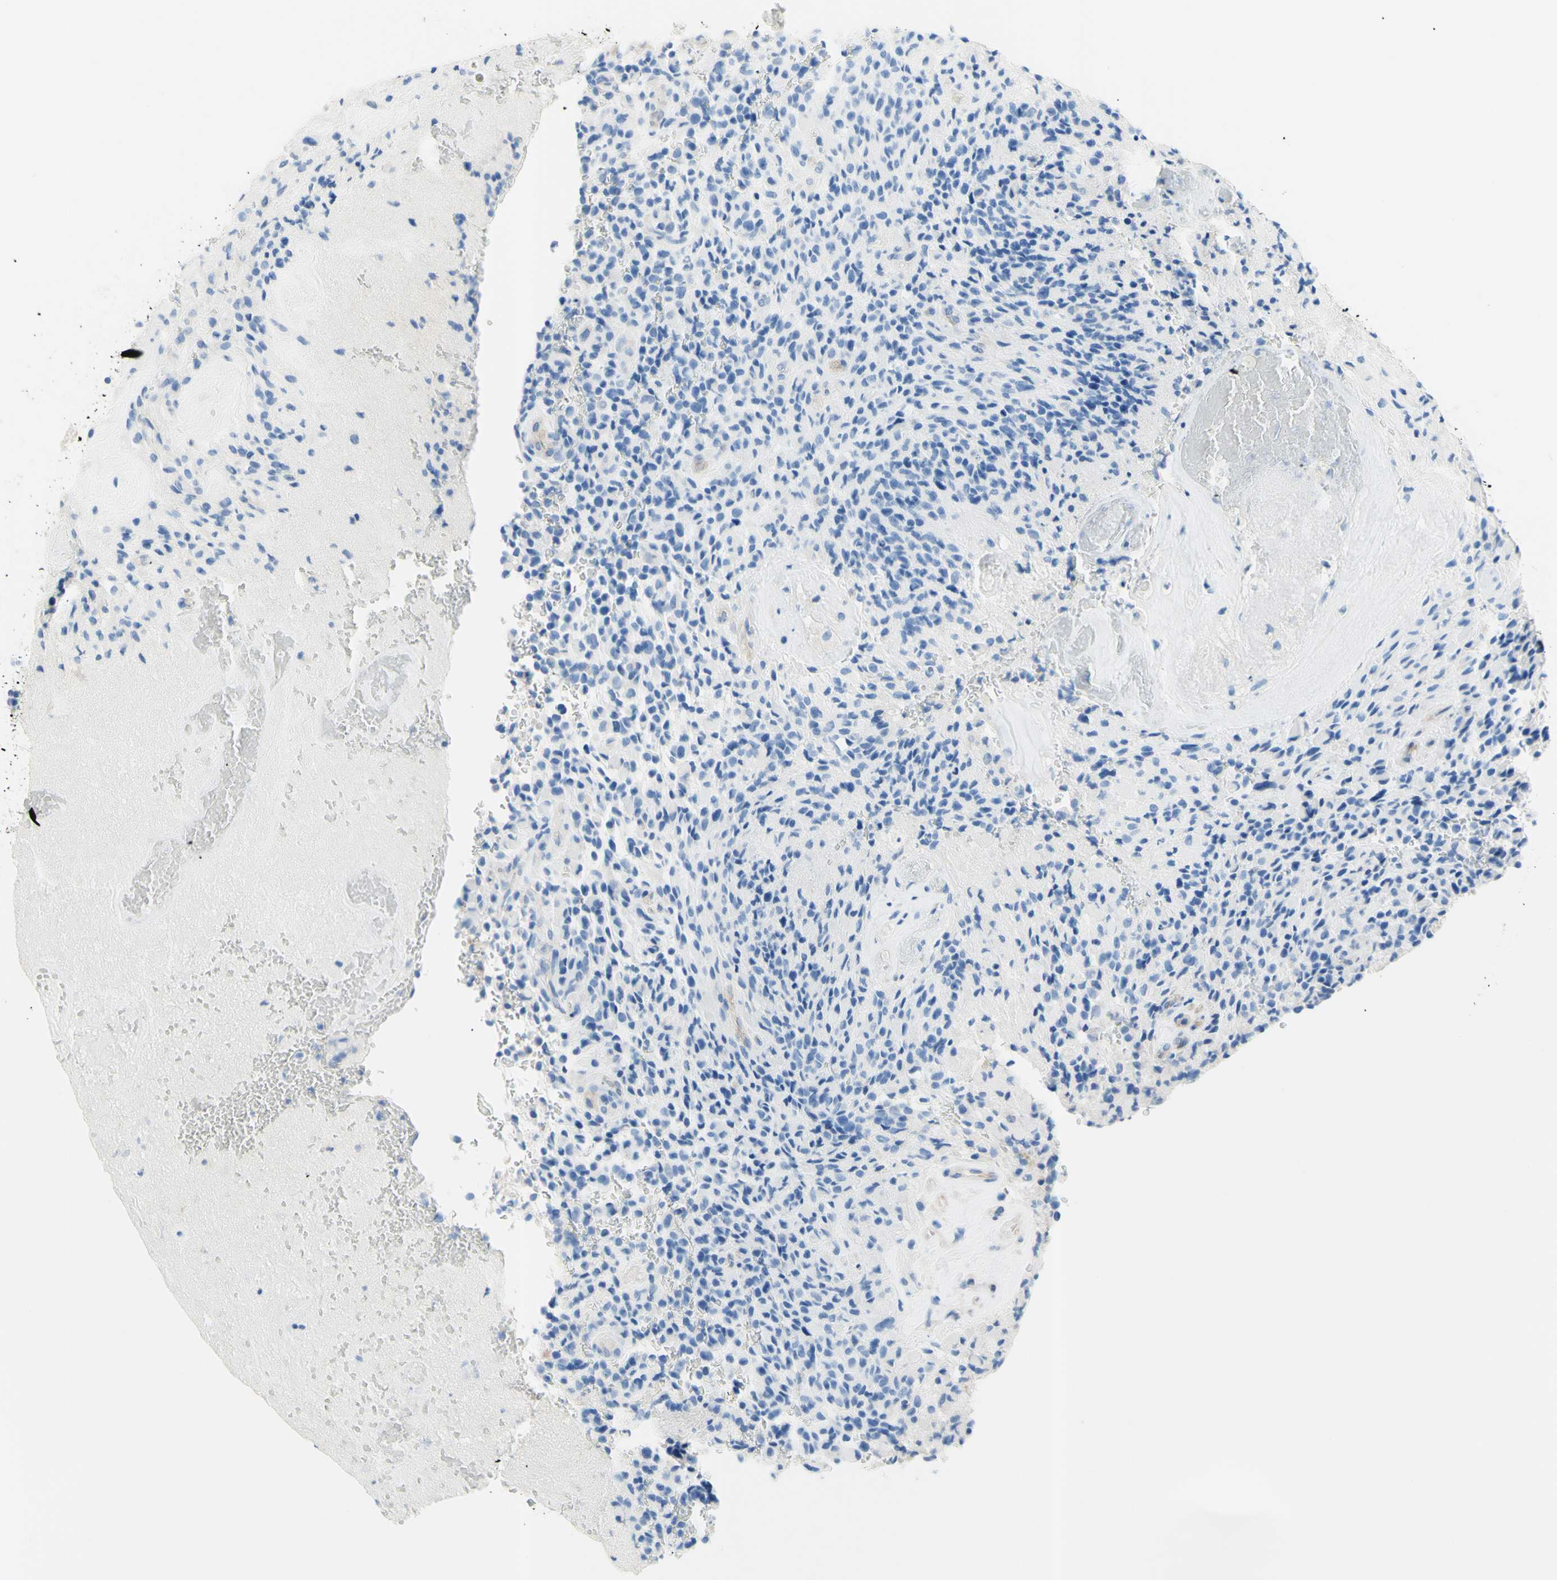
{"staining": {"intensity": "negative", "quantity": "none", "location": "none"}, "tissue": "glioma", "cell_type": "Tumor cells", "image_type": "cancer", "snomed": [{"axis": "morphology", "description": "Glioma, malignant, High grade"}, {"axis": "topography", "description": "Brain"}], "caption": "Immunohistochemistry (IHC) photomicrograph of human malignant glioma (high-grade) stained for a protein (brown), which shows no staining in tumor cells. The staining is performed using DAB (3,3'-diaminobenzidine) brown chromogen with nuclei counter-stained in using hematoxylin.", "gene": "HPCA", "patient": {"sex": "male", "age": 71}}